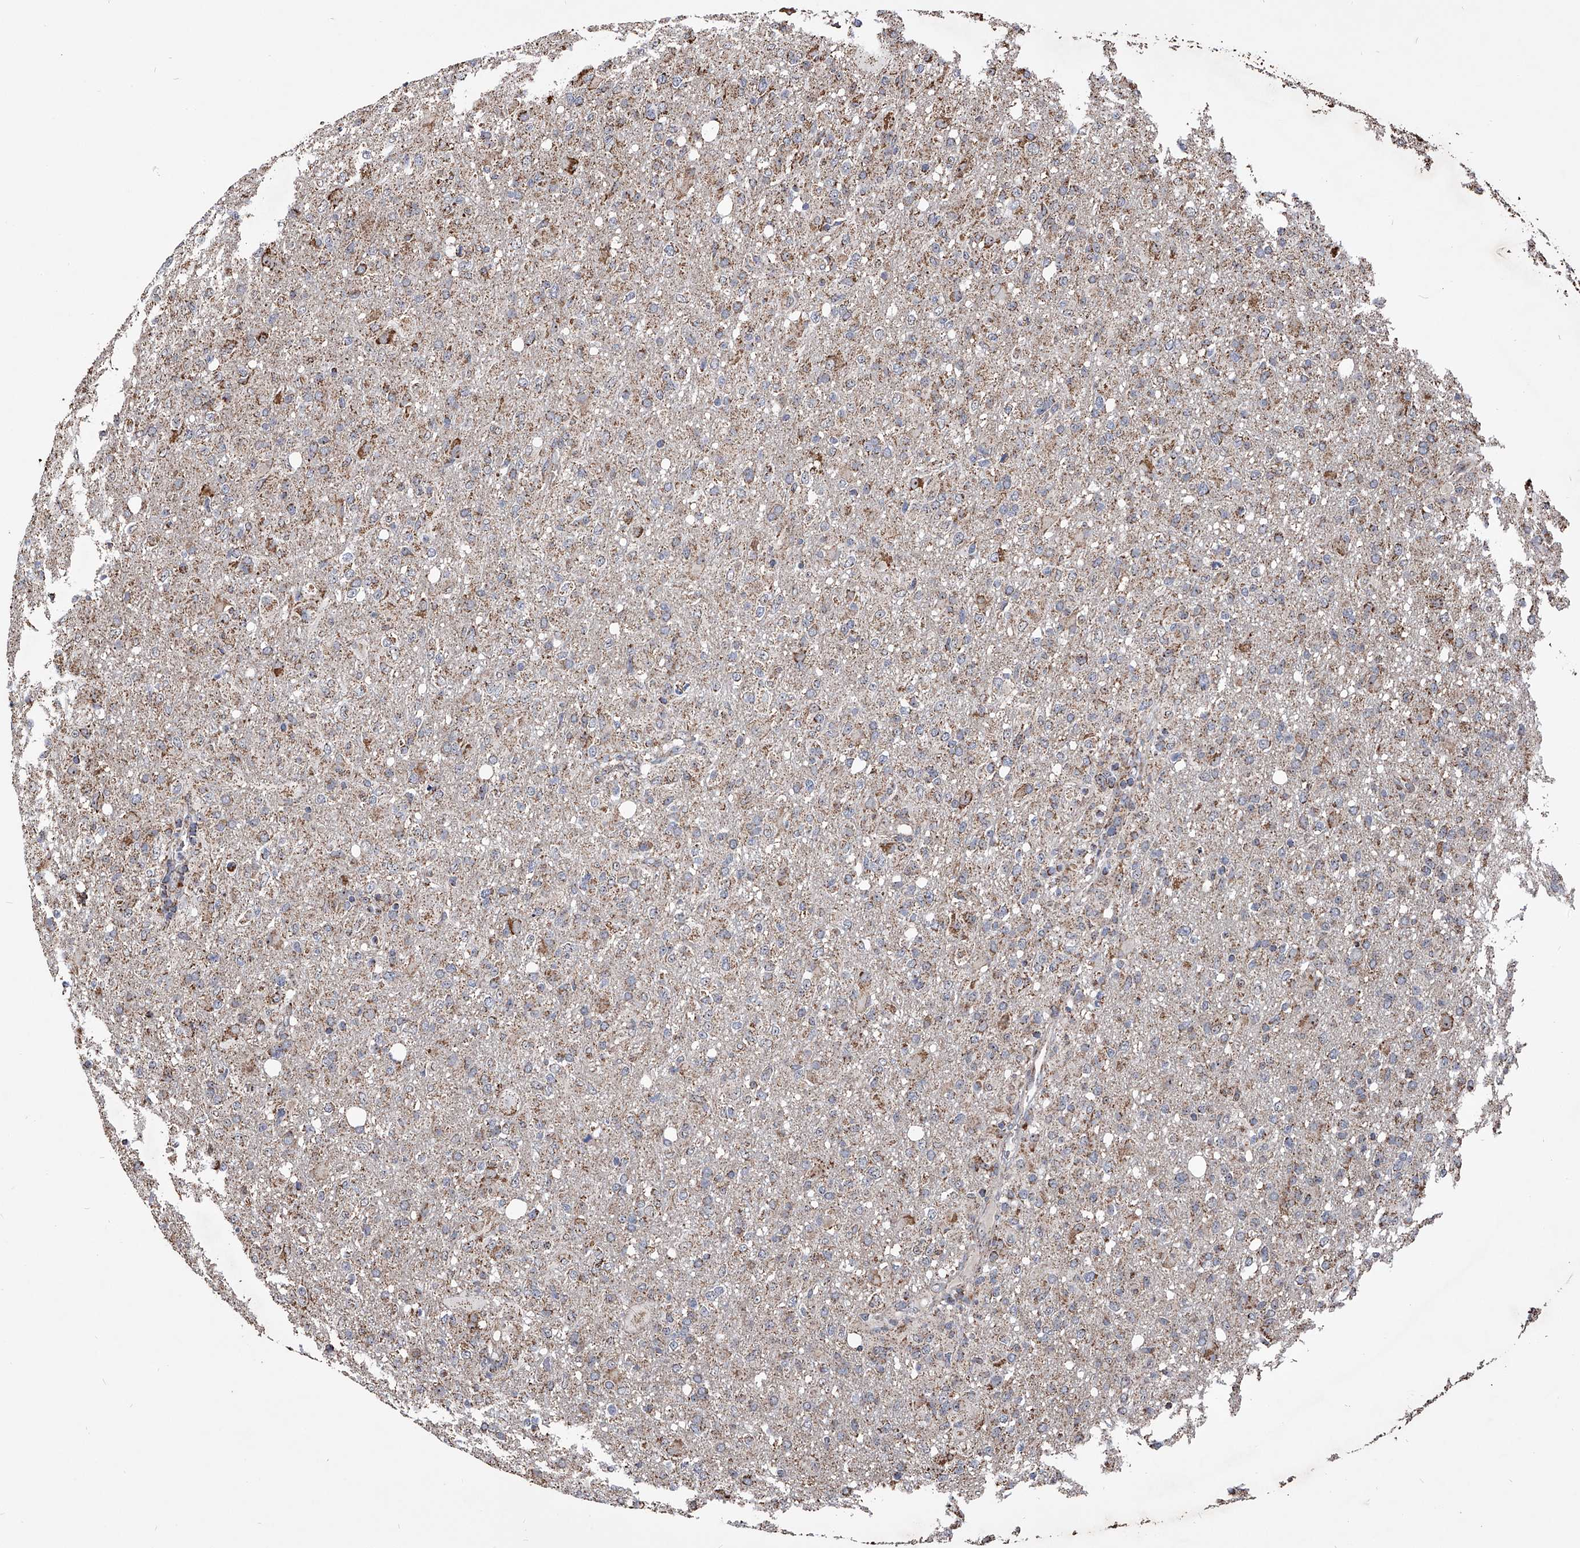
{"staining": {"intensity": "weak", "quantity": "25%-75%", "location": "cytoplasmic/membranous"}, "tissue": "glioma", "cell_type": "Tumor cells", "image_type": "cancer", "snomed": [{"axis": "morphology", "description": "Glioma, malignant, High grade"}, {"axis": "topography", "description": "Brain"}], "caption": "A high-resolution micrograph shows immunohistochemistry (IHC) staining of malignant glioma (high-grade), which demonstrates weak cytoplasmic/membranous positivity in approximately 25%-75% of tumor cells. (DAB IHC with brightfield microscopy, high magnification).", "gene": "SMPDL3A", "patient": {"sex": "female", "age": 57}}